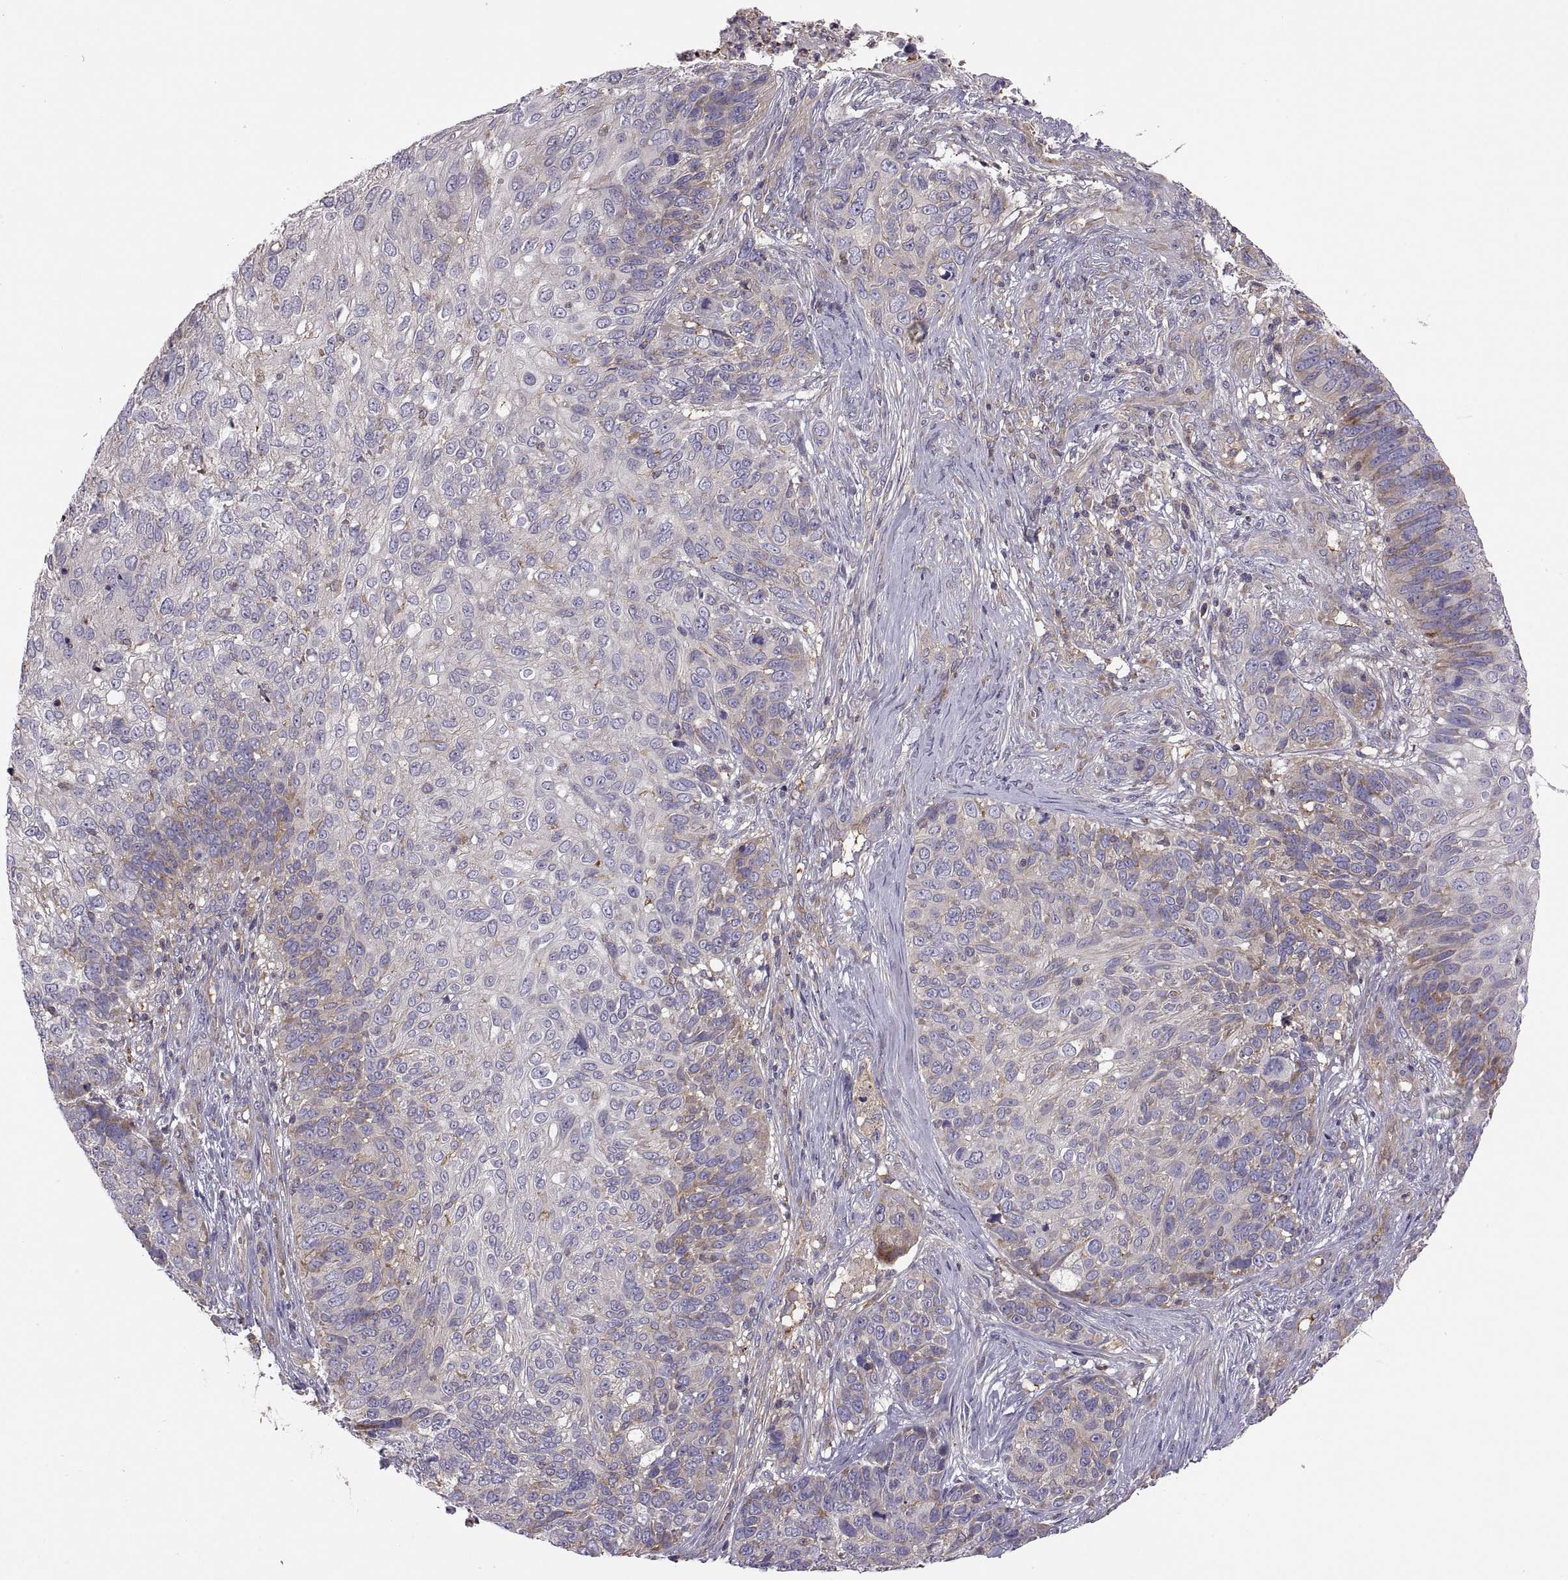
{"staining": {"intensity": "moderate", "quantity": "<25%", "location": "cytoplasmic/membranous"}, "tissue": "skin cancer", "cell_type": "Tumor cells", "image_type": "cancer", "snomed": [{"axis": "morphology", "description": "Squamous cell carcinoma, NOS"}, {"axis": "topography", "description": "Skin"}], "caption": "Skin cancer (squamous cell carcinoma) tissue exhibits moderate cytoplasmic/membranous positivity in approximately <25% of tumor cells", "gene": "SPATA32", "patient": {"sex": "male", "age": 92}}